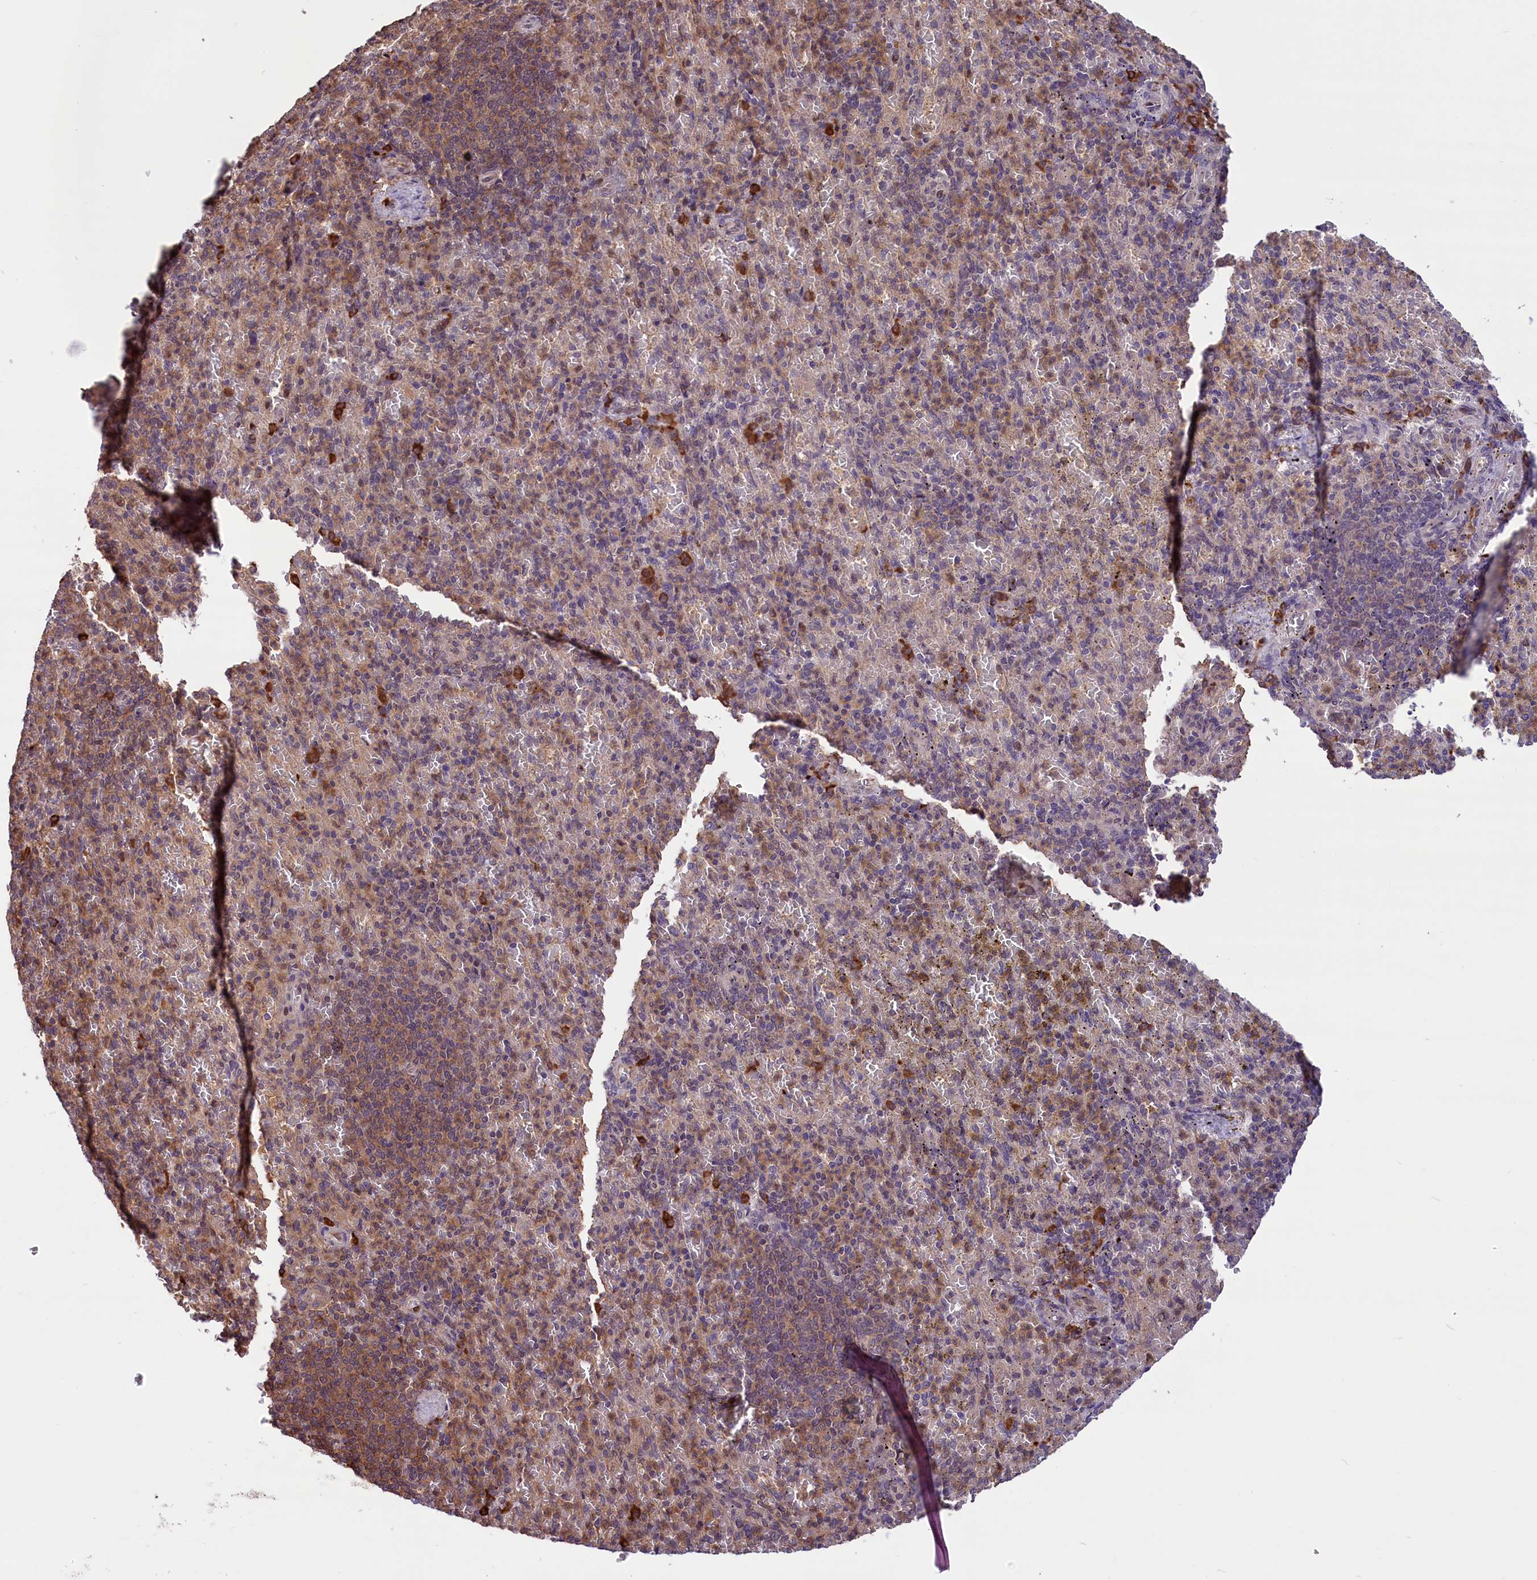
{"staining": {"intensity": "weak", "quantity": "<25%", "location": "cytoplasmic/membranous,nuclear"}, "tissue": "spleen", "cell_type": "Cells in red pulp", "image_type": "normal", "snomed": [{"axis": "morphology", "description": "Normal tissue, NOS"}, {"axis": "topography", "description": "Spleen"}], "caption": "There is no significant positivity in cells in red pulp of spleen.", "gene": "RIC8A", "patient": {"sex": "female", "age": 74}}